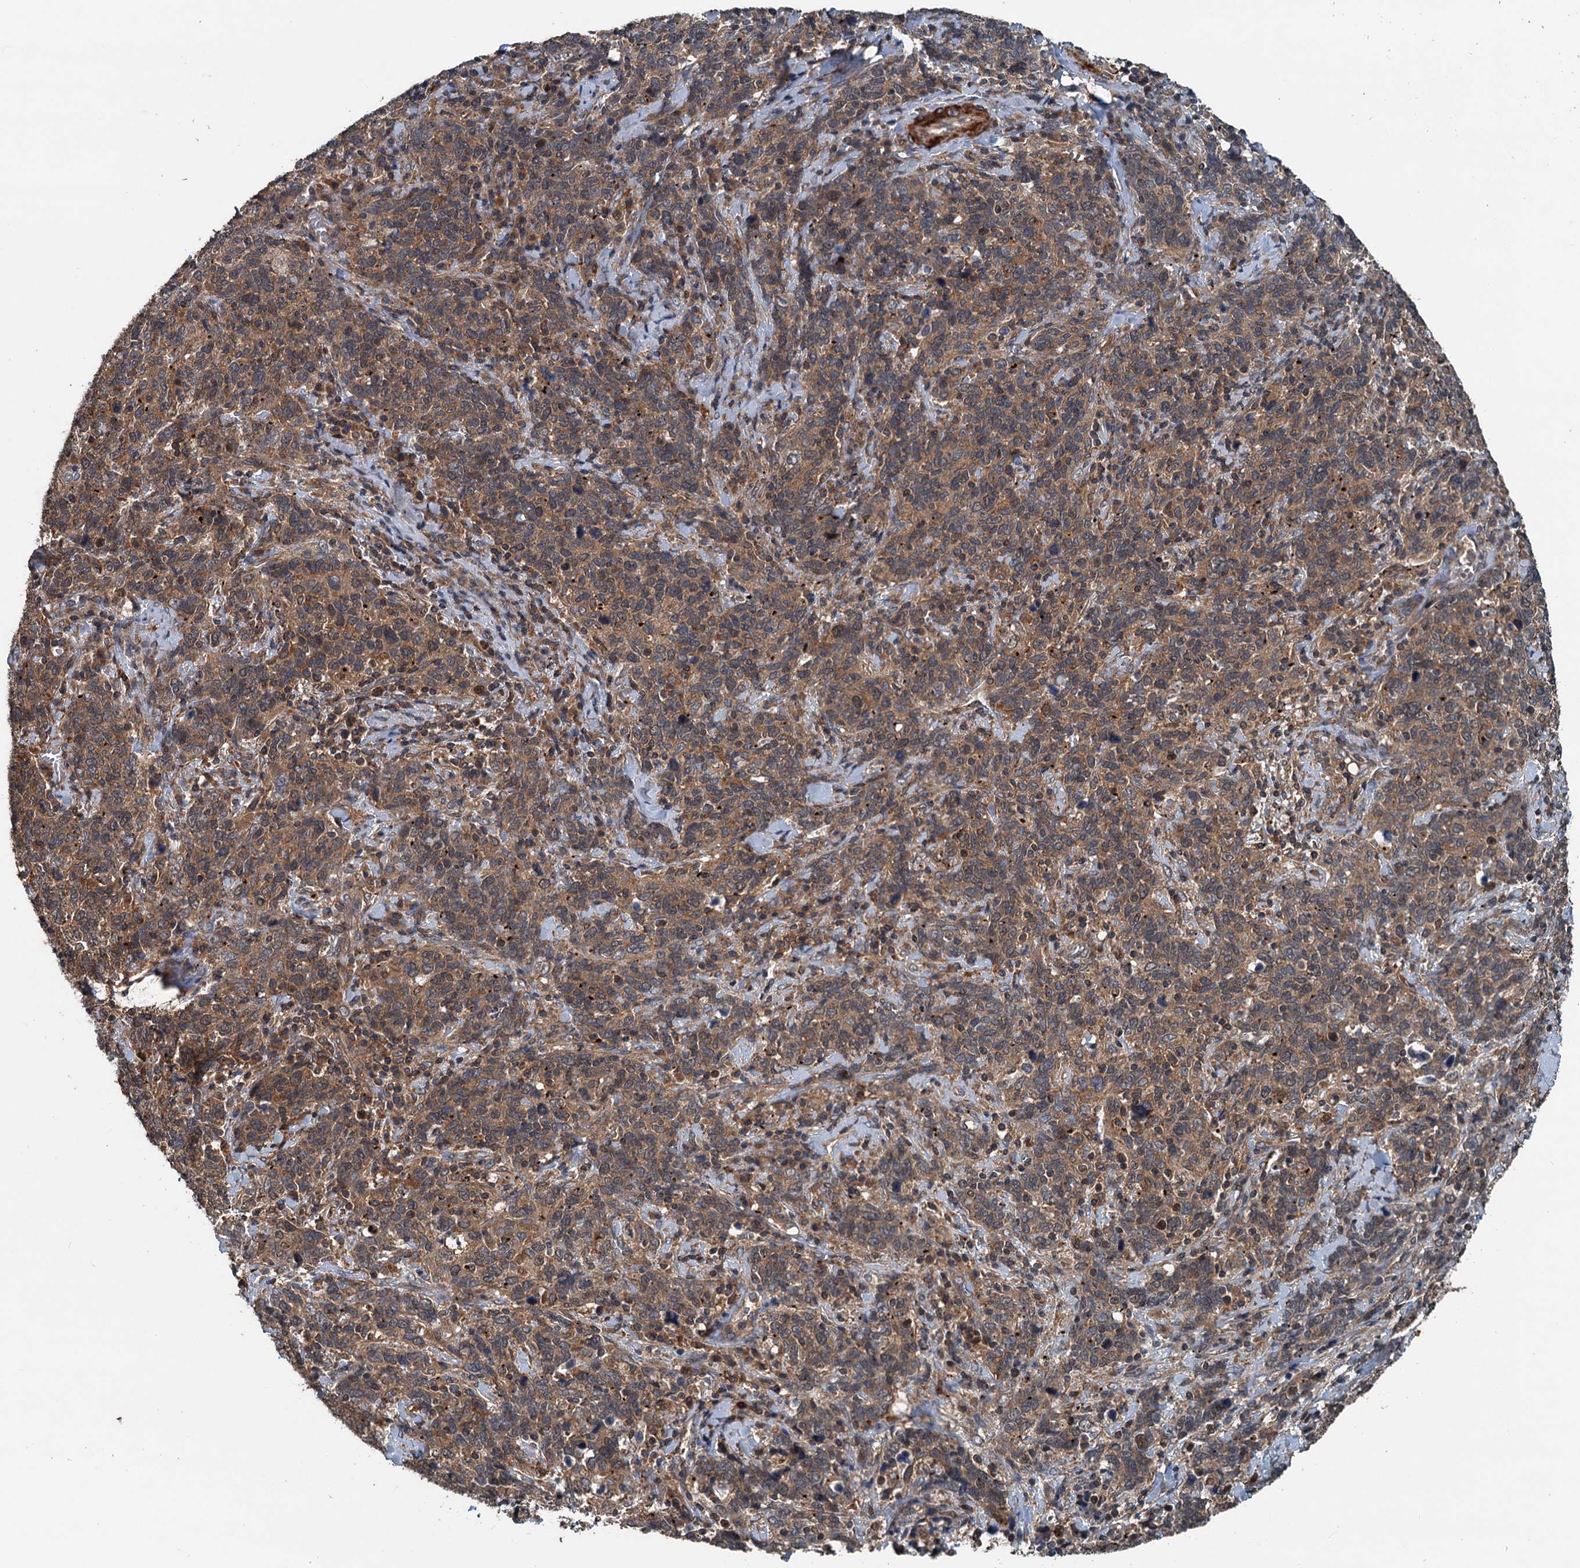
{"staining": {"intensity": "moderate", "quantity": ">75%", "location": "cytoplasmic/membranous"}, "tissue": "cervical cancer", "cell_type": "Tumor cells", "image_type": "cancer", "snomed": [{"axis": "morphology", "description": "Squamous cell carcinoma, NOS"}, {"axis": "topography", "description": "Cervix"}], "caption": "Moderate cytoplasmic/membranous positivity is appreciated in approximately >75% of tumor cells in cervical squamous cell carcinoma.", "gene": "TEDC1", "patient": {"sex": "female", "age": 41}}